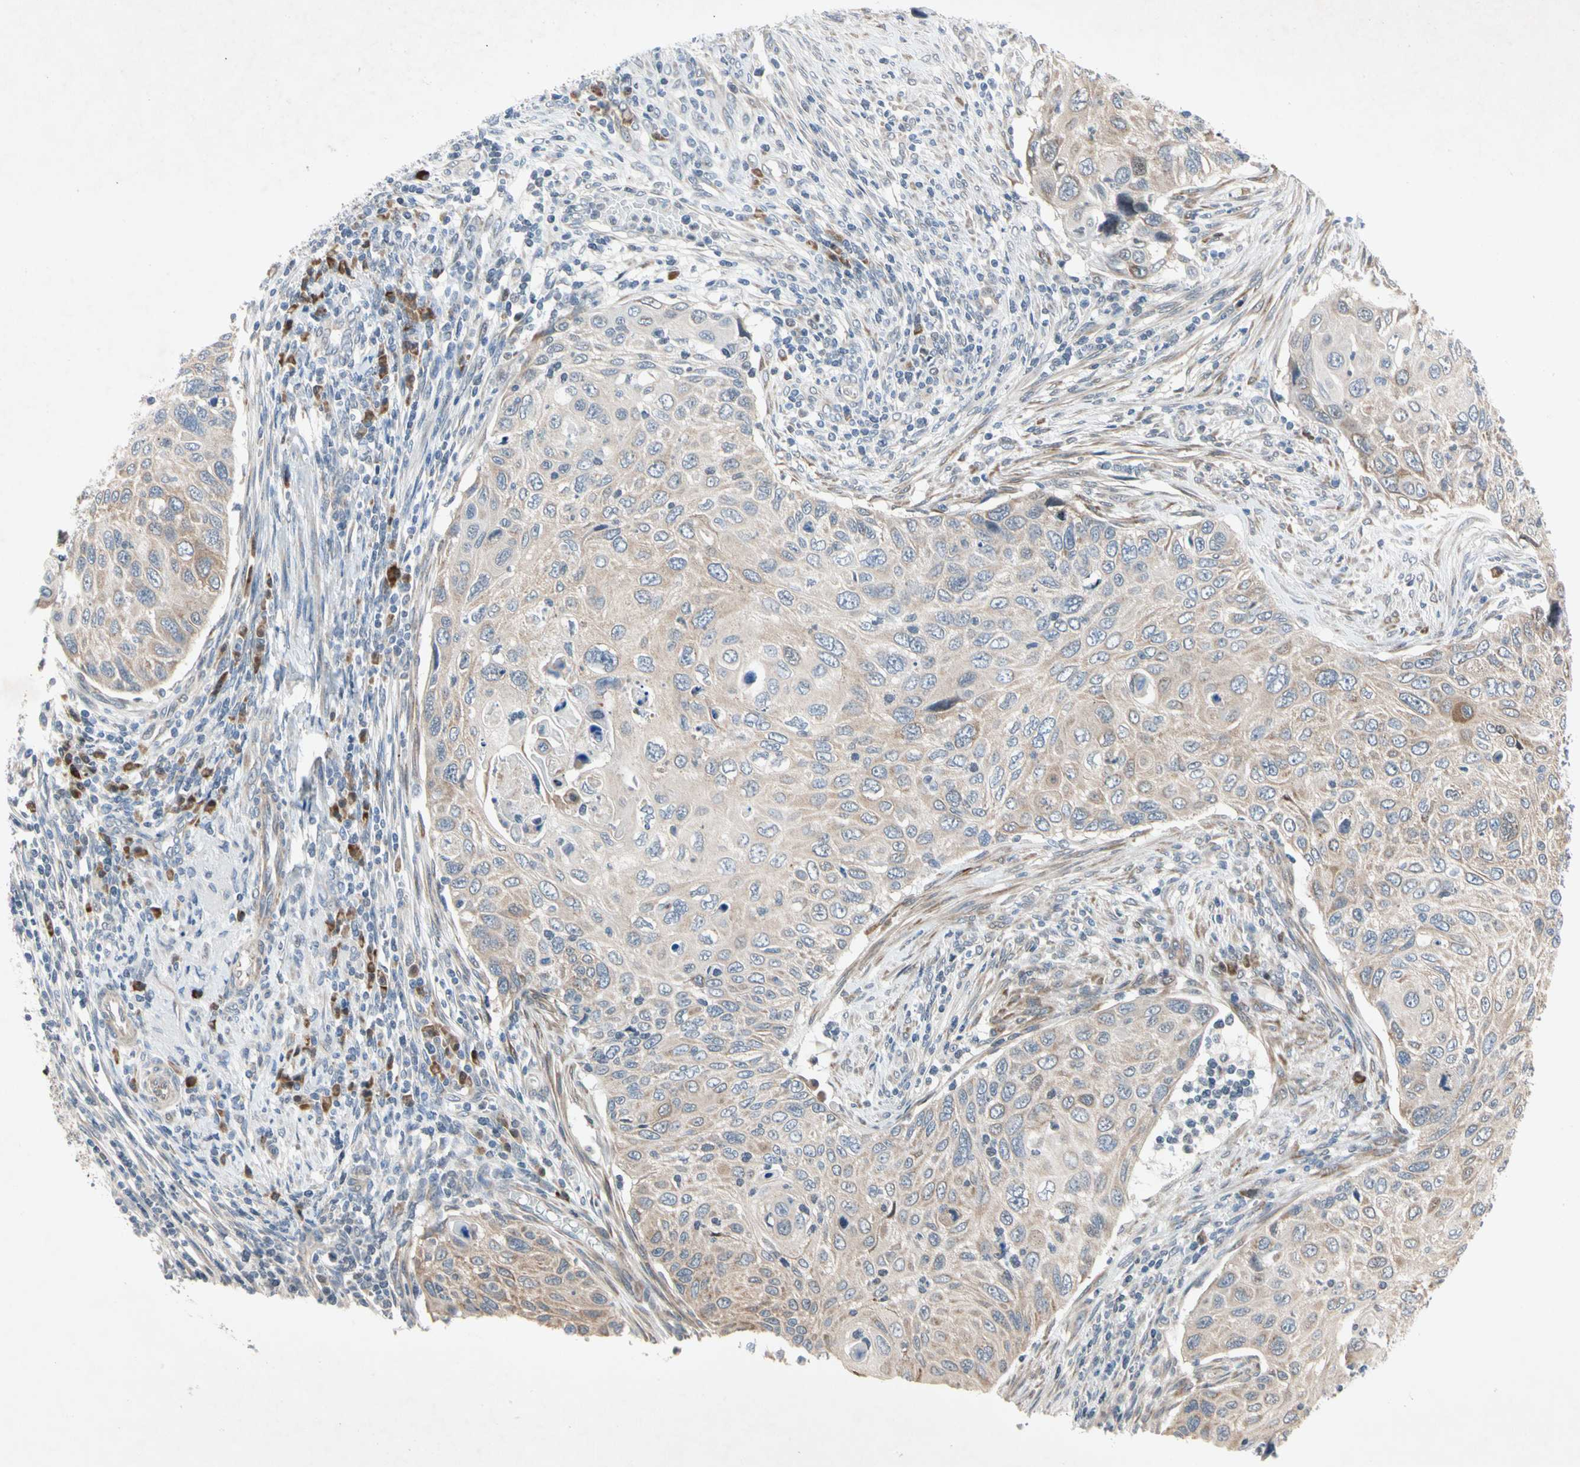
{"staining": {"intensity": "weak", "quantity": ">75%", "location": "cytoplasmic/membranous"}, "tissue": "cervical cancer", "cell_type": "Tumor cells", "image_type": "cancer", "snomed": [{"axis": "morphology", "description": "Squamous cell carcinoma, NOS"}, {"axis": "topography", "description": "Cervix"}], "caption": "Human squamous cell carcinoma (cervical) stained with a brown dye reveals weak cytoplasmic/membranous positive staining in approximately >75% of tumor cells.", "gene": "MARK1", "patient": {"sex": "female", "age": 70}}